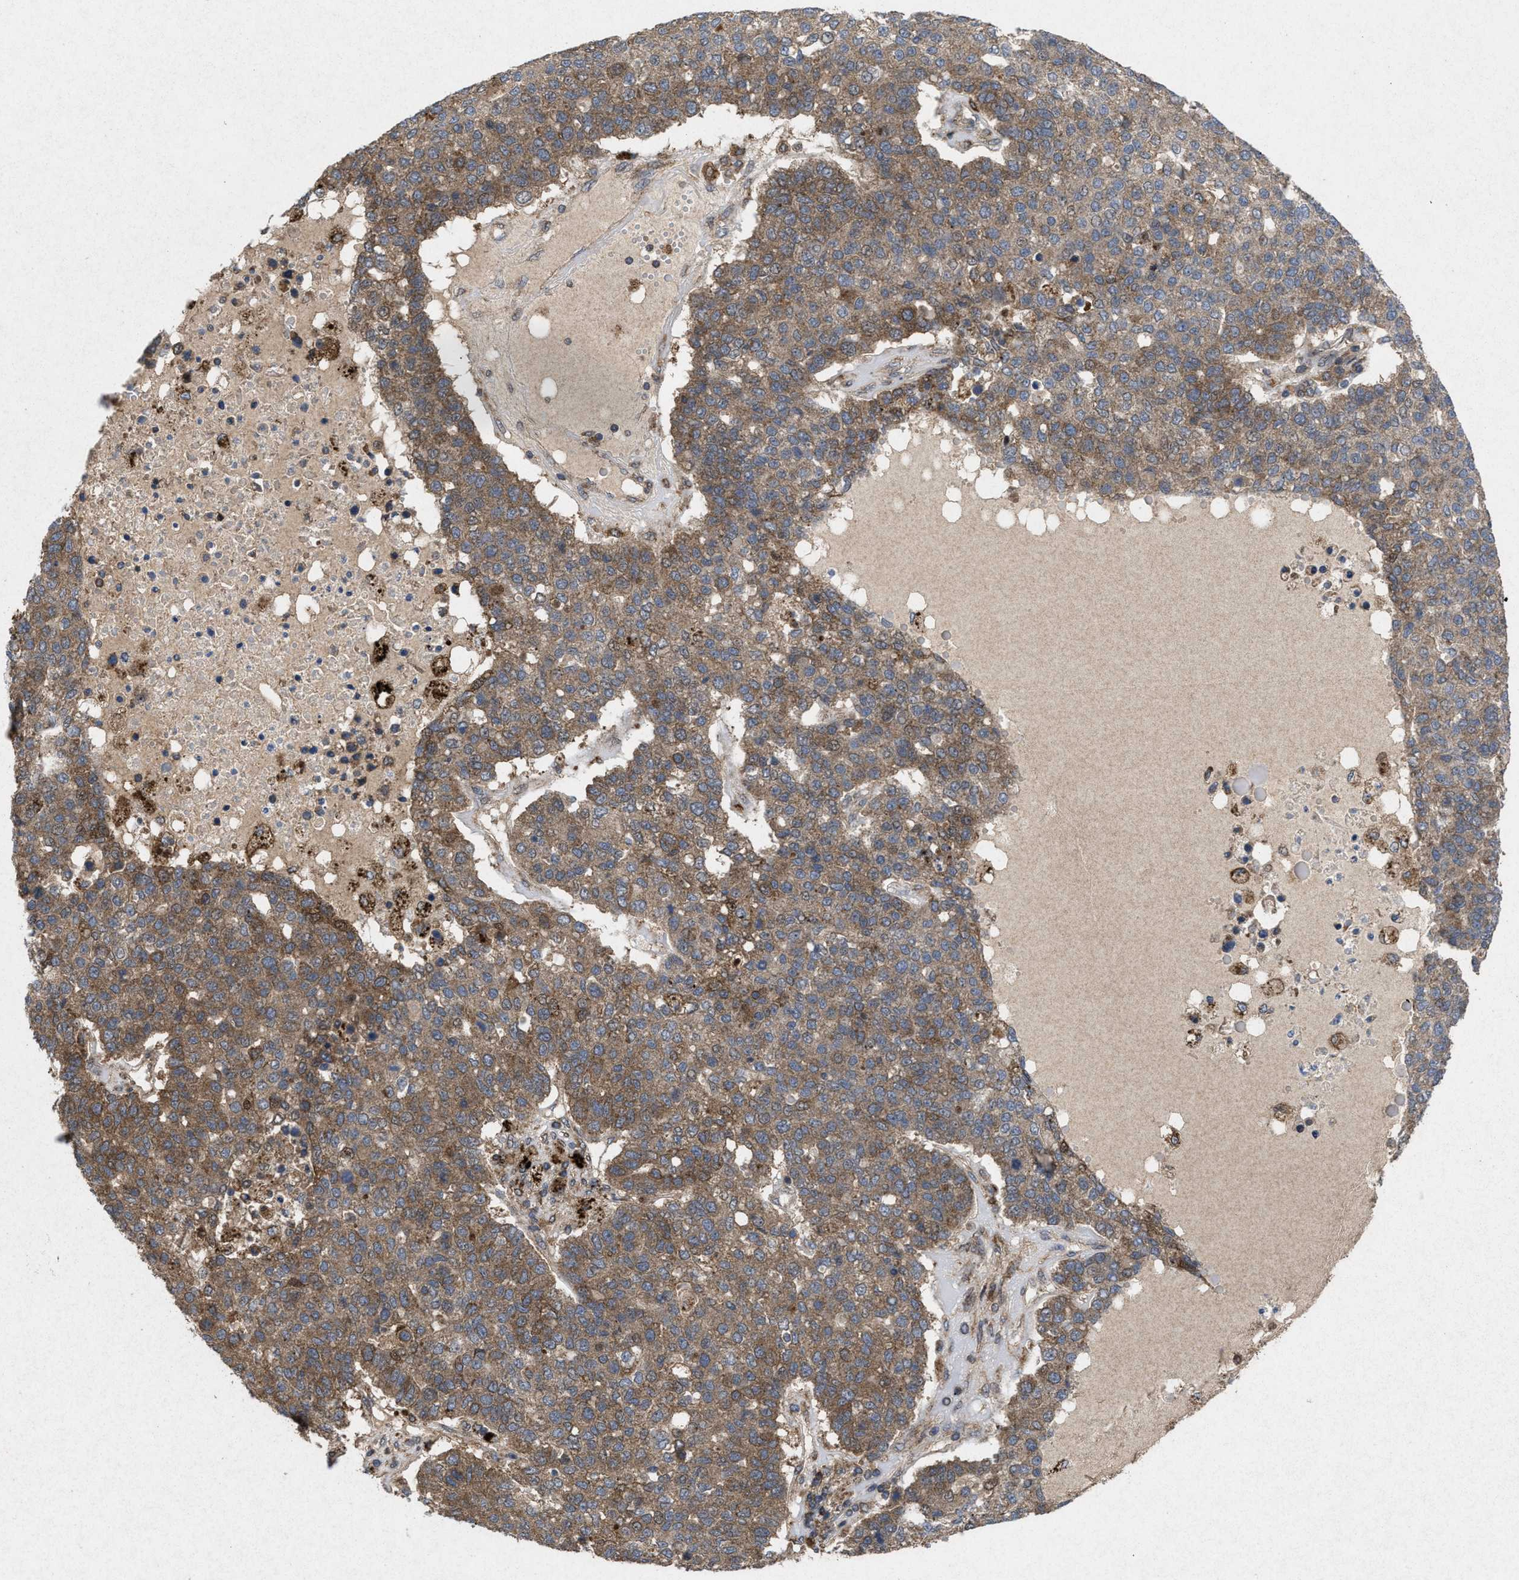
{"staining": {"intensity": "moderate", "quantity": ">75%", "location": "cytoplasmic/membranous"}, "tissue": "pancreatic cancer", "cell_type": "Tumor cells", "image_type": "cancer", "snomed": [{"axis": "morphology", "description": "Adenocarcinoma, NOS"}, {"axis": "topography", "description": "Pancreas"}], "caption": "Adenocarcinoma (pancreatic) stained for a protein exhibits moderate cytoplasmic/membranous positivity in tumor cells.", "gene": "MSI2", "patient": {"sex": "female", "age": 61}}